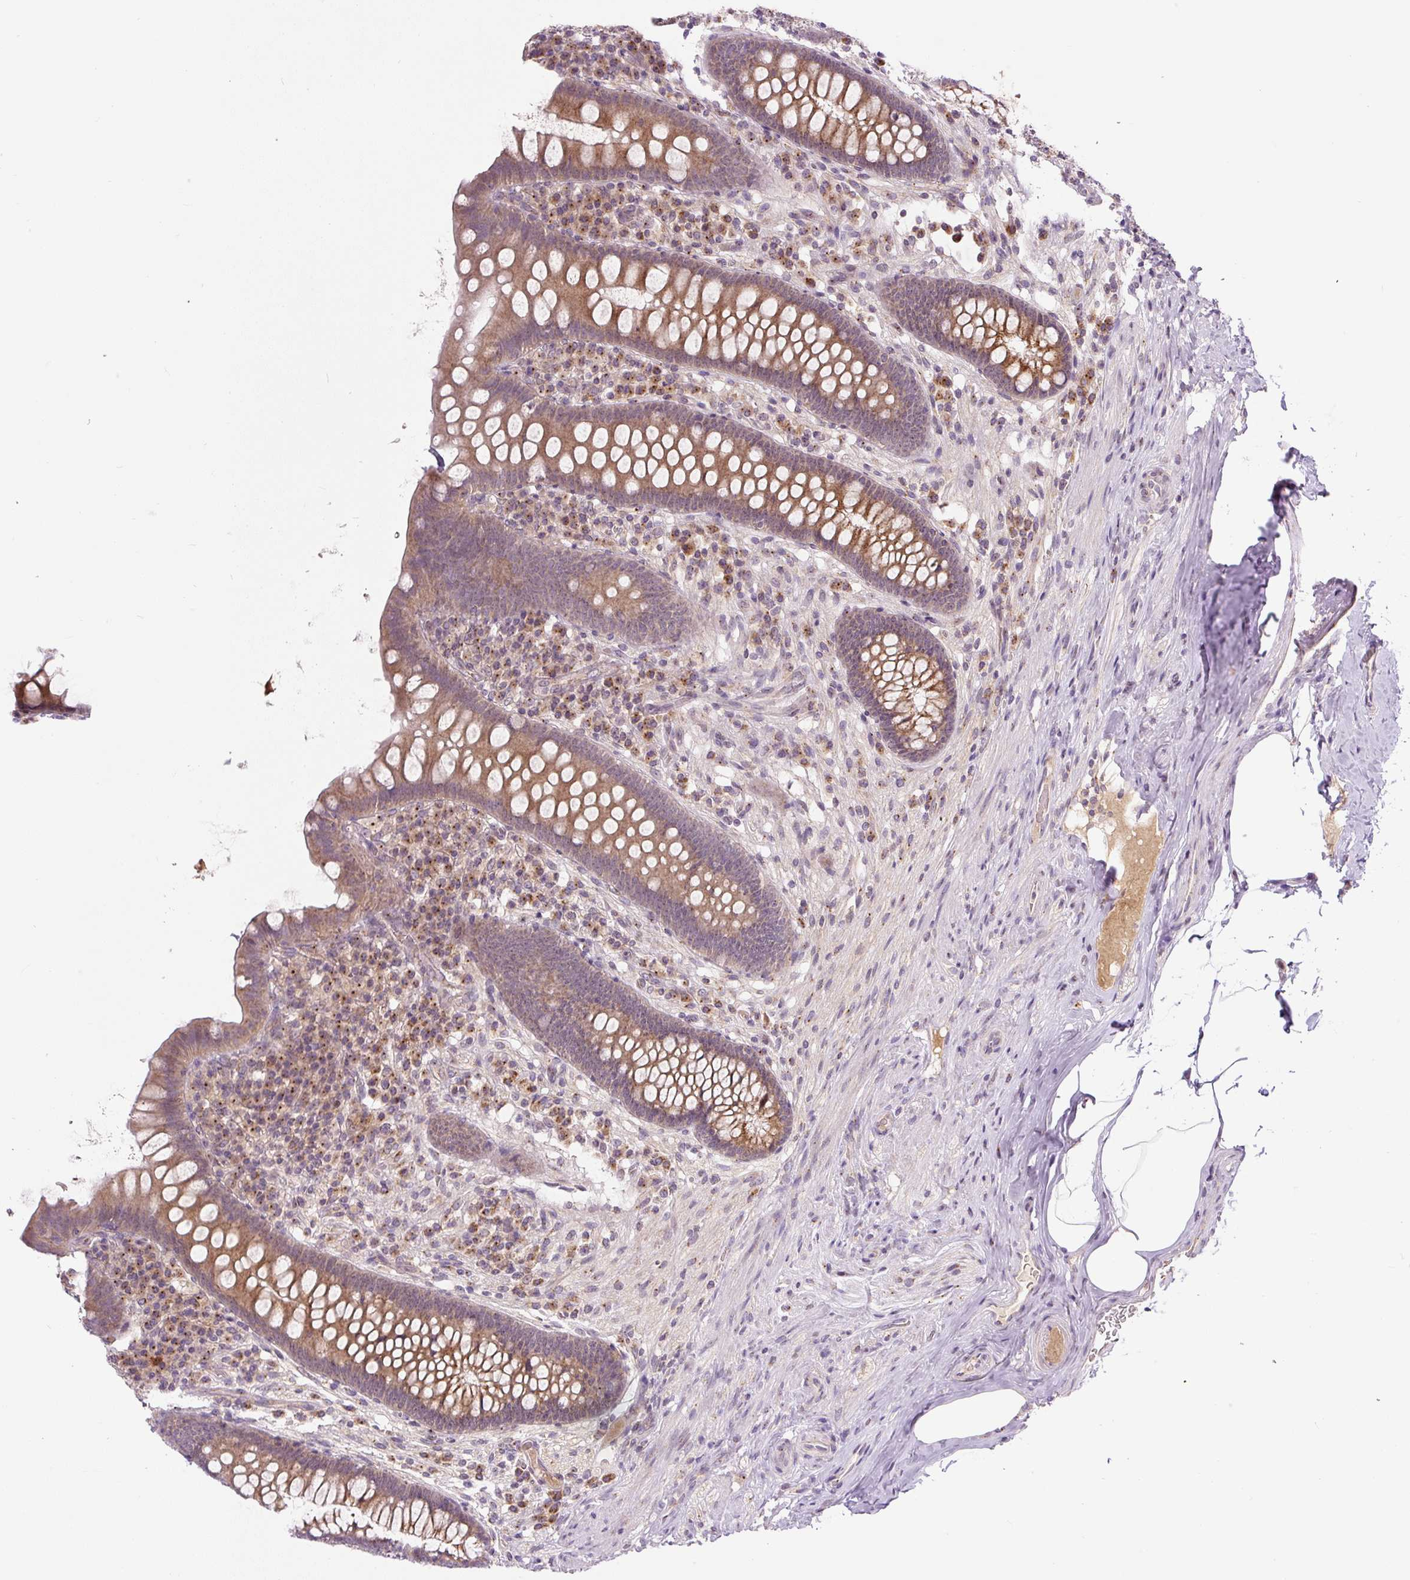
{"staining": {"intensity": "moderate", "quantity": ">75%", "location": "cytoplasmic/membranous"}, "tissue": "appendix", "cell_type": "Glandular cells", "image_type": "normal", "snomed": [{"axis": "morphology", "description": "Normal tissue, NOS"}, {"axis": "topography", "description": "Appendix"}], "caption": "This photomicrograph shows unremarkable appendix stained with immunohistochemistry to label a protein in brown. The cytoplasmic/membranous of glandular cells show moderate positivity for the protein. Nuclei are counter-stained blue.", "gene": "PCM1", "patient": {"sex": "male", "age": 71}}